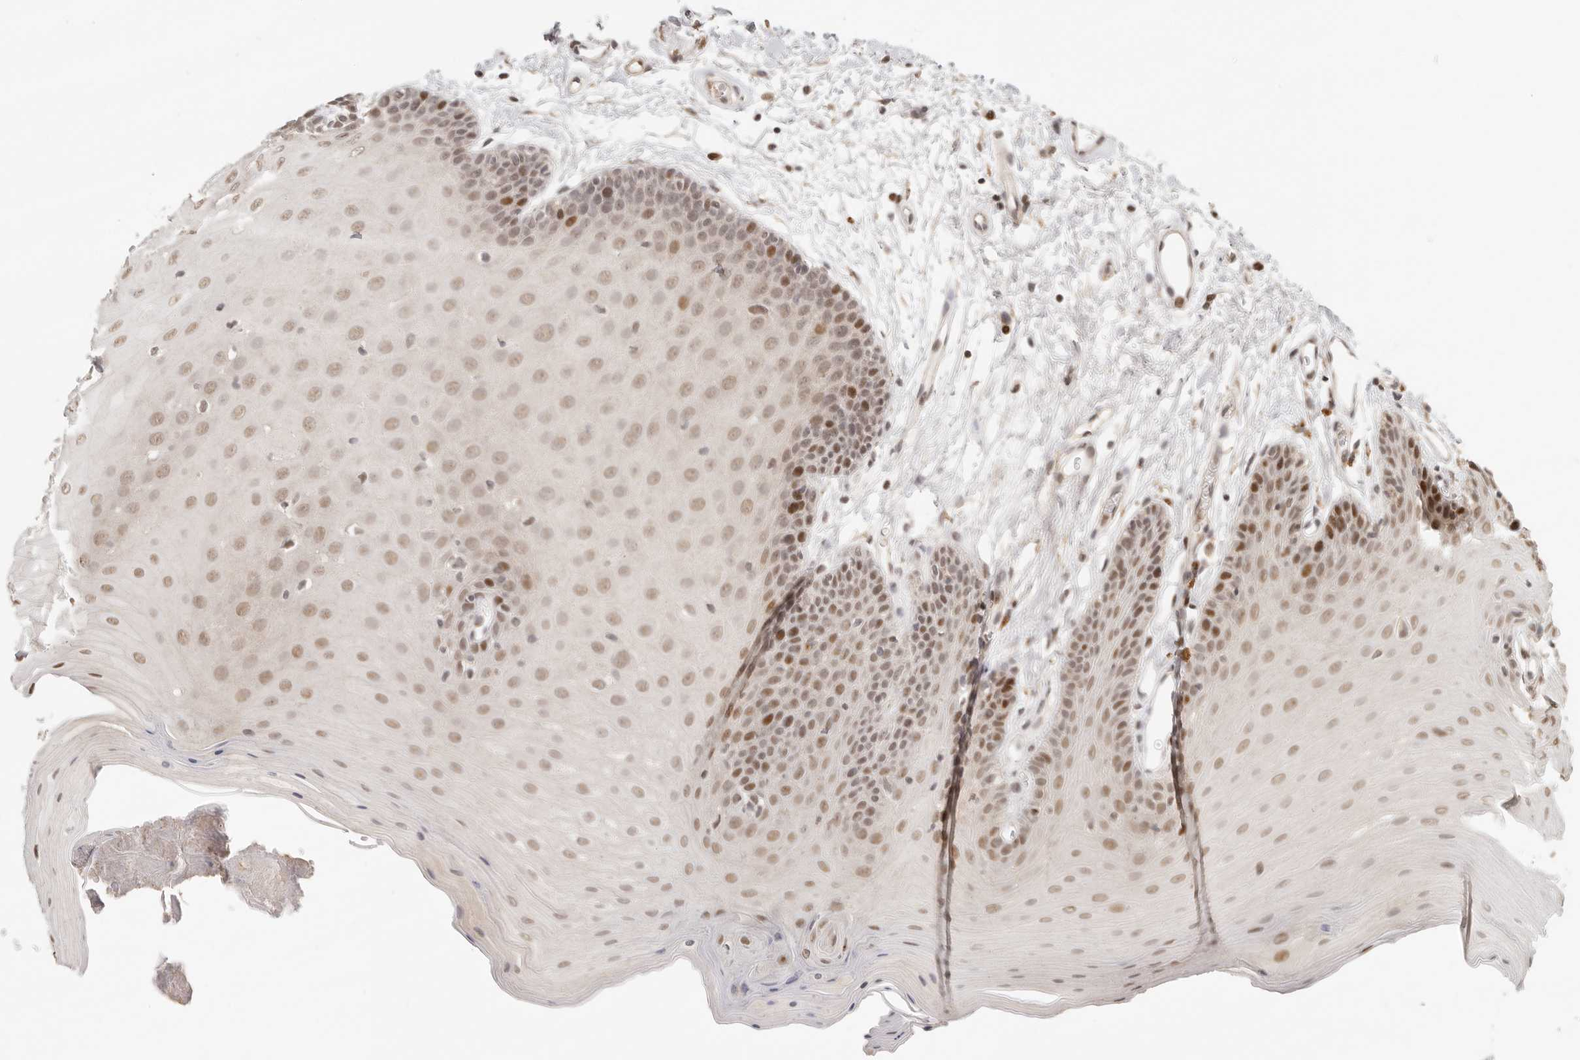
{"staining": {"intensity": "moderate", "quantity": ">75%", "location": "nuclear"}, "tissue": "oral mucosa", "cell_type": "Squamous epithelial cells", "image_type": "normal", "snomed": [{"axis": "morphology", "description": "Normal tissue, NOS"}, {"axis": "morphology", "description": "Squamous cell carcinoma, NOS"}, {"axis": "topography", "description": "Skeletal muscle"}, {"axis": "topography", "description": "Oral tissue"}, {"axis": "topography", "description": "Salivary gland"}, {"axis": "topography", "description": "Head-Neck"}], "caption": "Normal oral mucosa displays moderate nuclear staining in approximately >75% of squamous epithelial cells.", "gene": "GPBP1L1", "patient": {"sex": "male", "age": 54}}